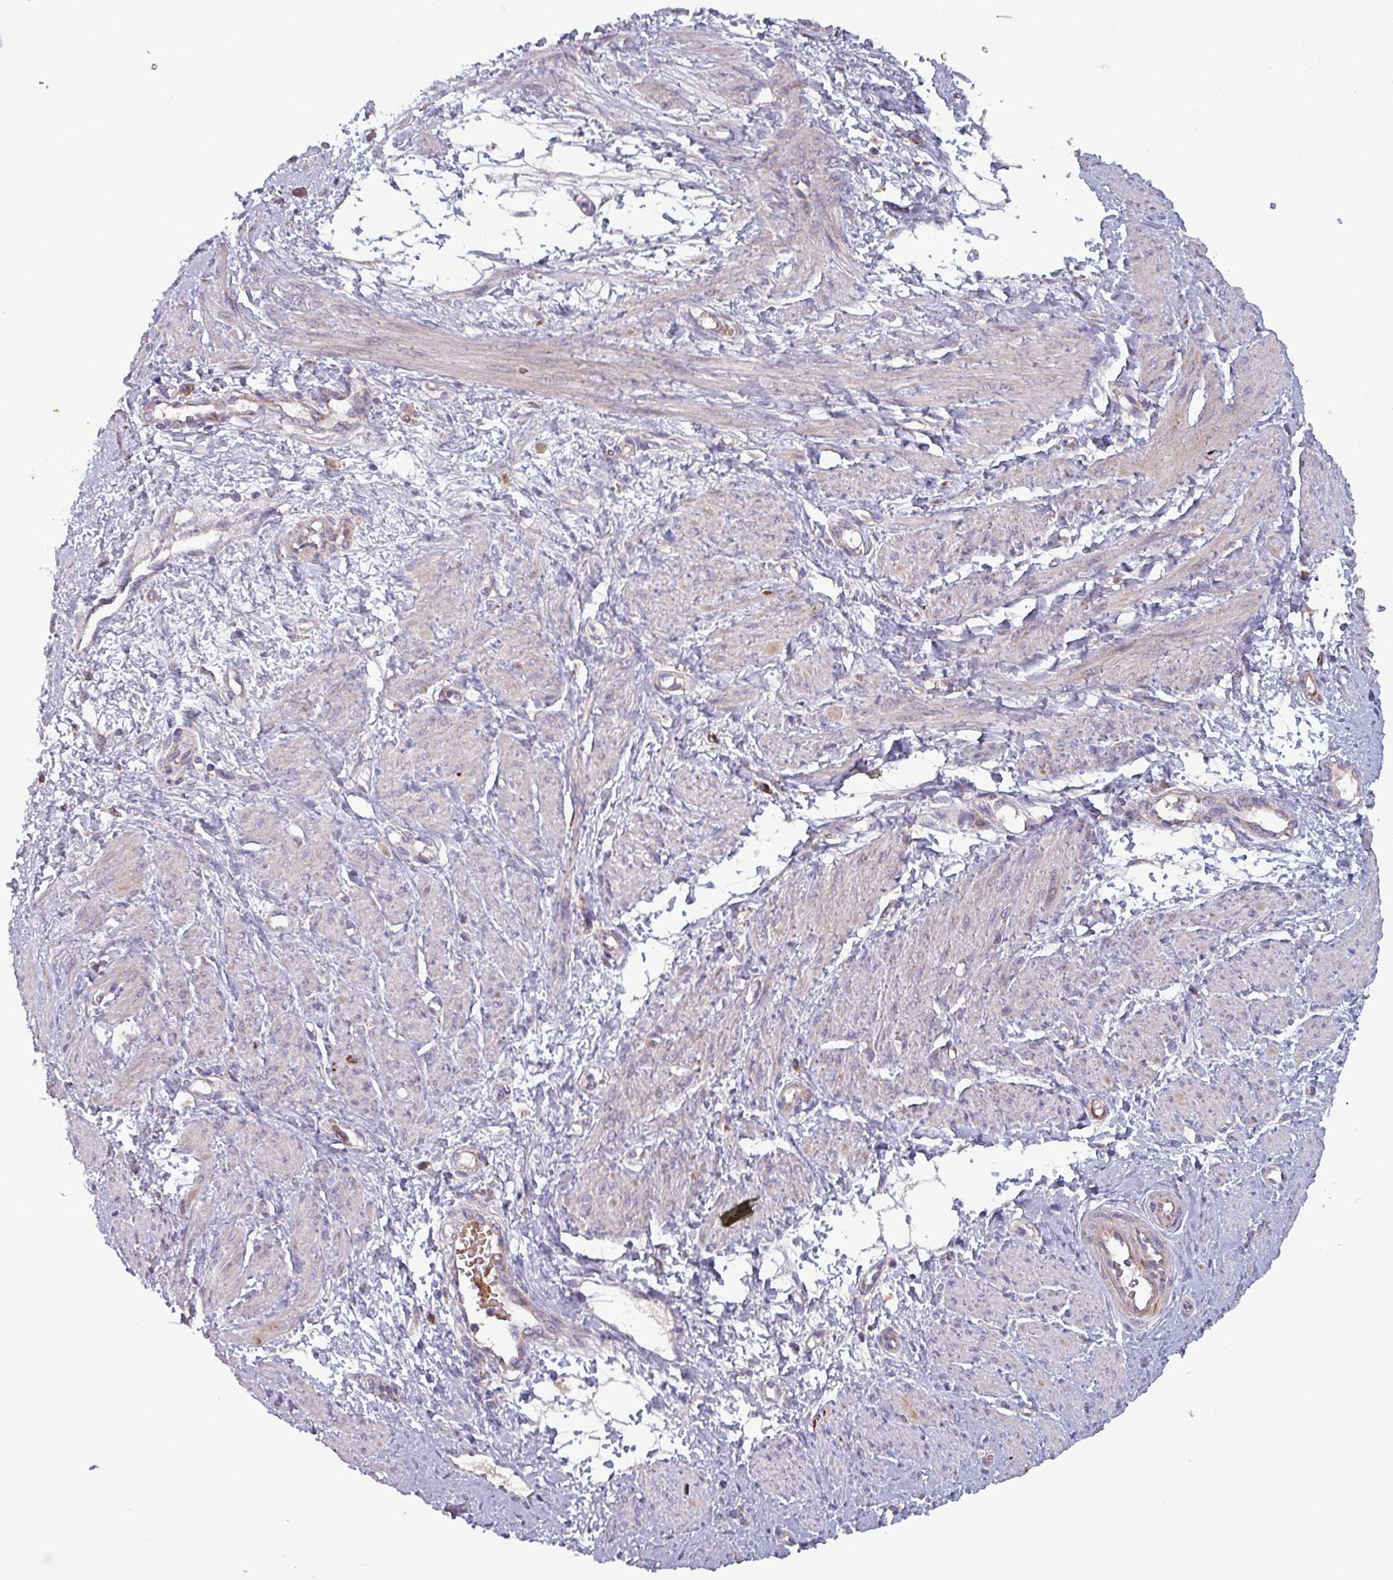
{"staining": {"intensity": "negative", "quantity": "none", "location": "none"}, "tissue": "smooth muscle", "cell_type": "Smooth muscle cells", "image_type": "normal", "snomed": [{"axis": "morphology", "description": "Normal tissue, NOS"}, {"axis": "topography", "description": "Smooth muscle"}, {"axis": "topography", "description": "Uterus"}], "caption": "Immunohistochemistry (IHC) of normal human smooth muscle demonstrates no expression in smooth muscle cells. (DAB IHC visualized using brightfield microscopy, high magnification).", "gene": "ZNF322", "patient": {"sex": "female", "age": 39}}